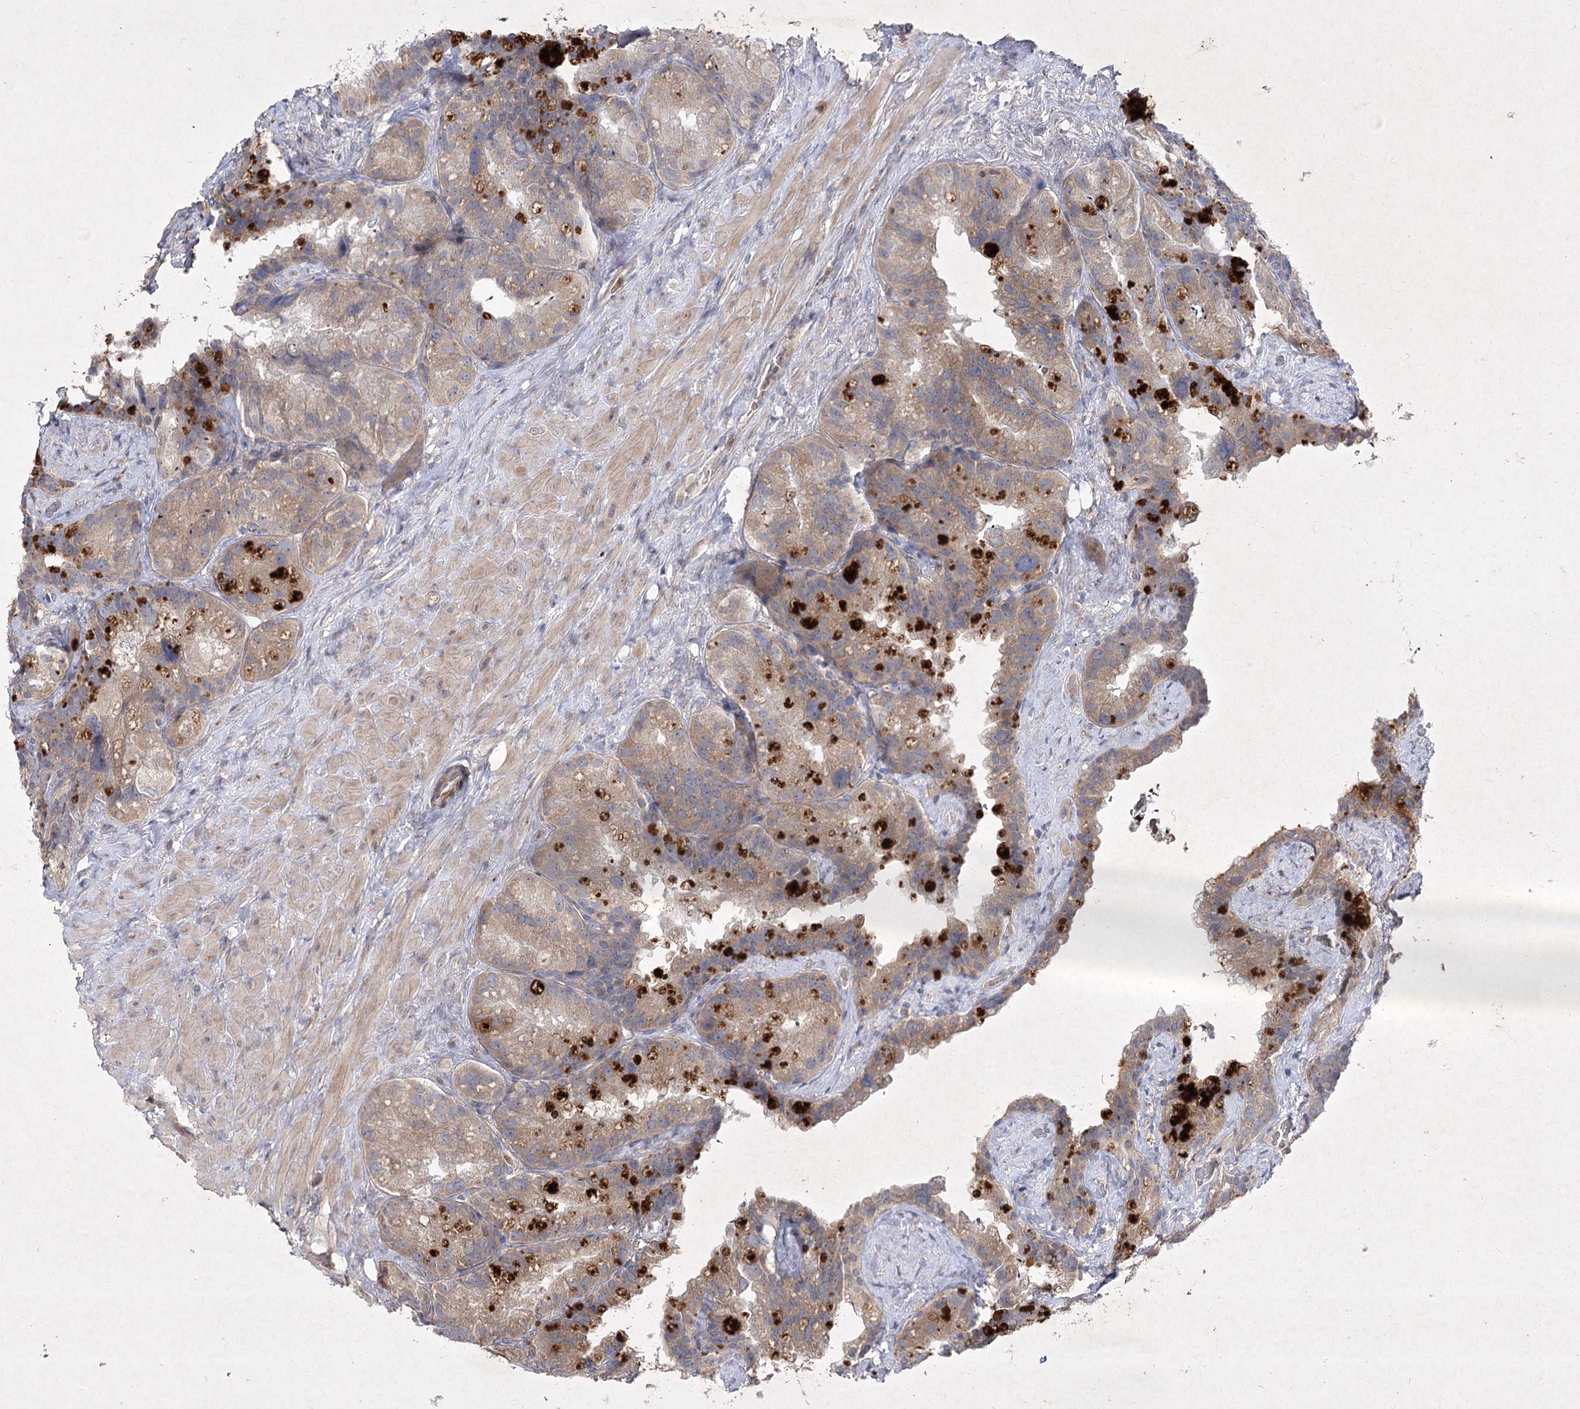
{"staining": {"intensity": "moderate", "quantity": ">75%", "location": "cytoplasmic/membranous"}, "tissue": "prostate cancer", "cell_type": "Tumor cells", "image_type": "cancer", "snomed": [{"axis": "morphology", "description": "Normal tissue, NOS"}, {"axis": "morphology", "description": "Adenocarcinoma, Low grade"}, {"axis": "topography", "description": "Prostate"}], "caption": "Immunohistochemistry (IHC) staining of prostate cancer, which reveals medium levels of moderate cytoplasmic/membranous positivity in about >75% of tumor cells indicating moderate cytoplasmic/membranous protein expression. The staining was performed using DAB (brown) for protein detection and nuclei were counterstained in hematoxylin (blue).", "gene": "CIB2", "patient": {"sex": "male", "age": 72}}